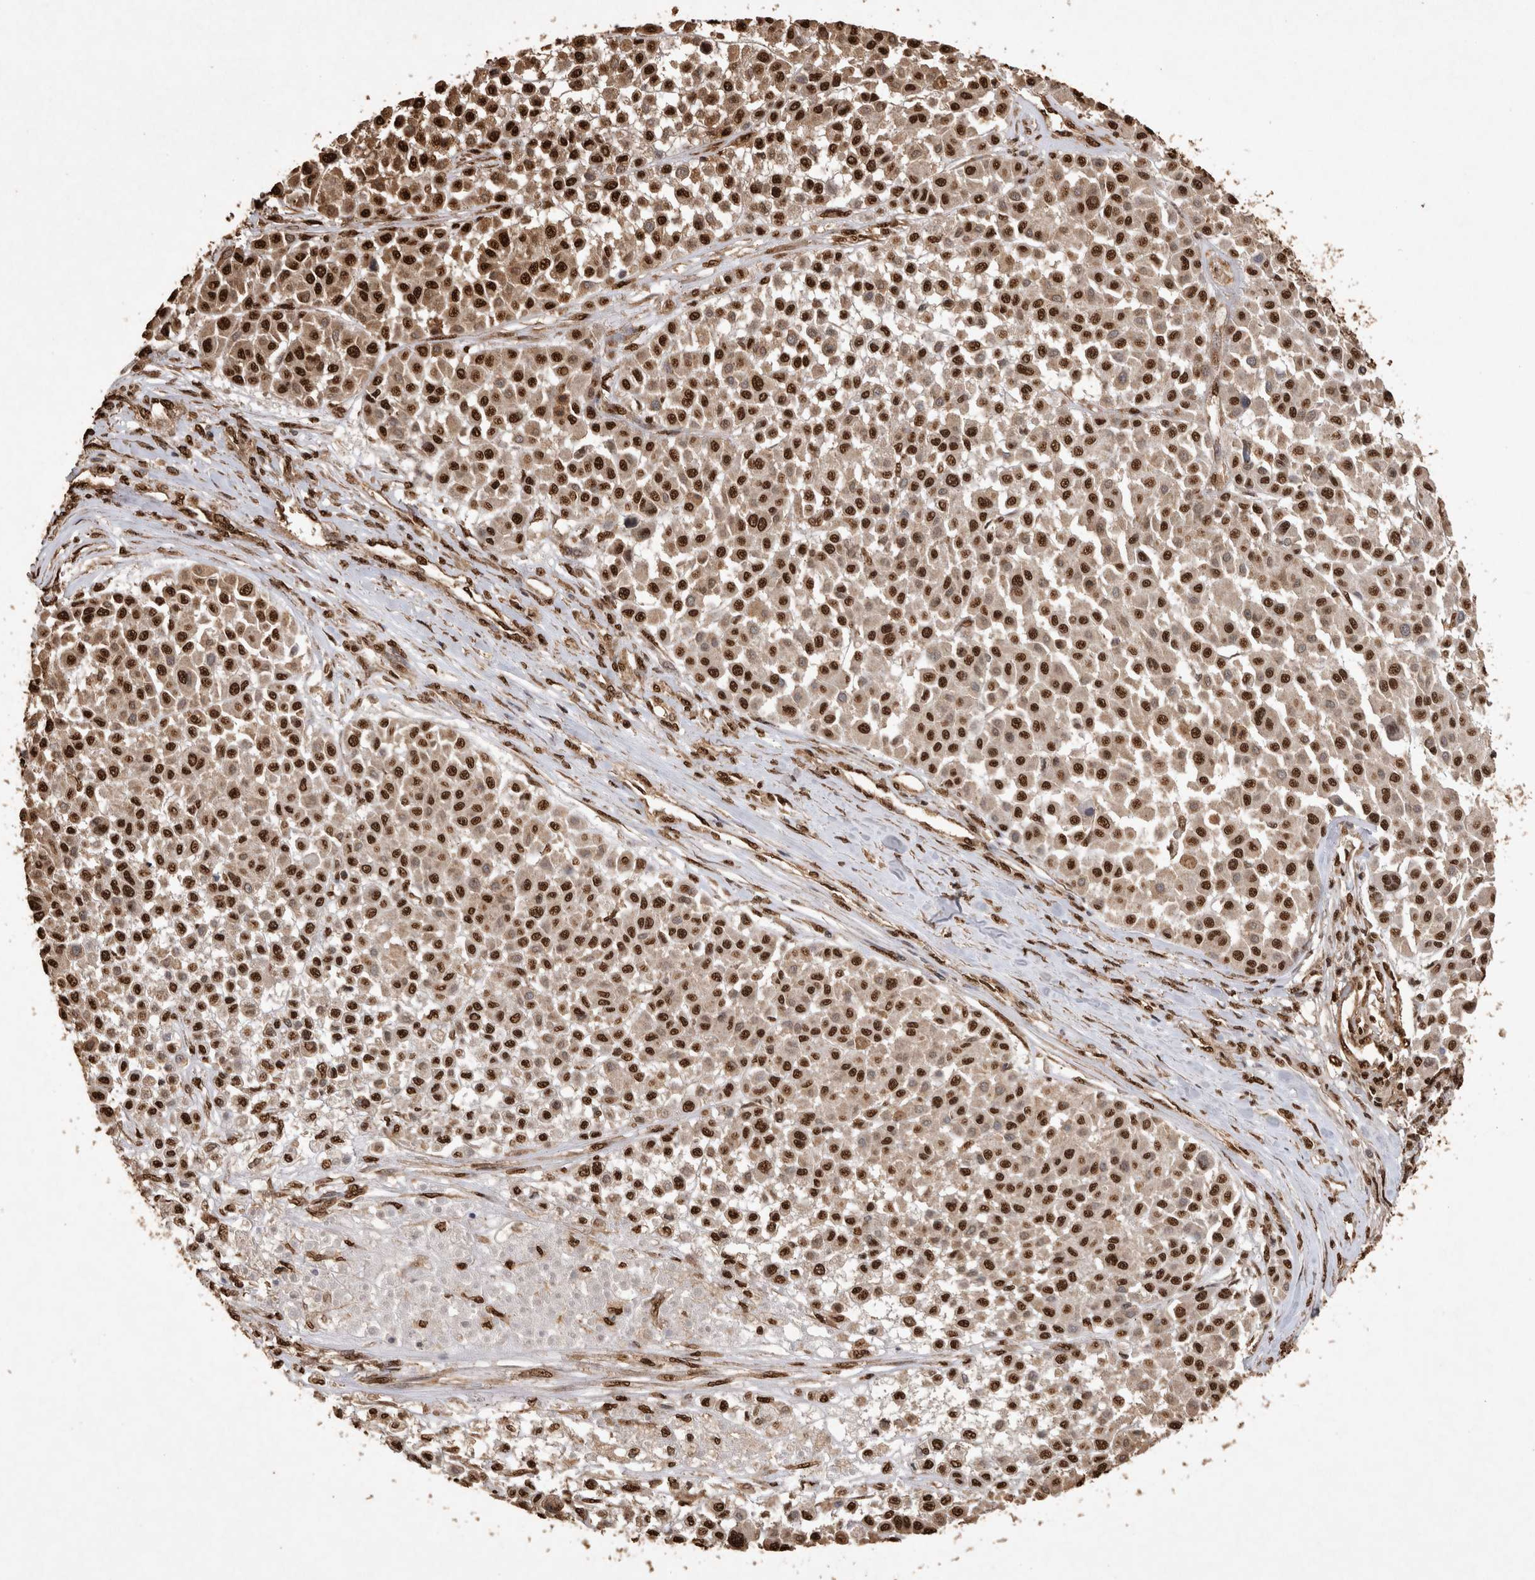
{"staining": {"intensity": "strong", "quantity": ">75%", "location": "nuclear"}, "tissue": "melanoma", "cell_type": "Tumor cells", "image_type": "cancer", "snomed": [{"axis": "morphology", "description": "Malignant melanoma, Metastatic site"}, {"axis": "topography", "description": "Soft tissue"}], "caption": "Tumor cells exhibit high levels of strong nuclear expression in approximately >75% of cells in human melanoma.", "gene": "OAS2", "patient": {"sex": "male", "age": 41}}